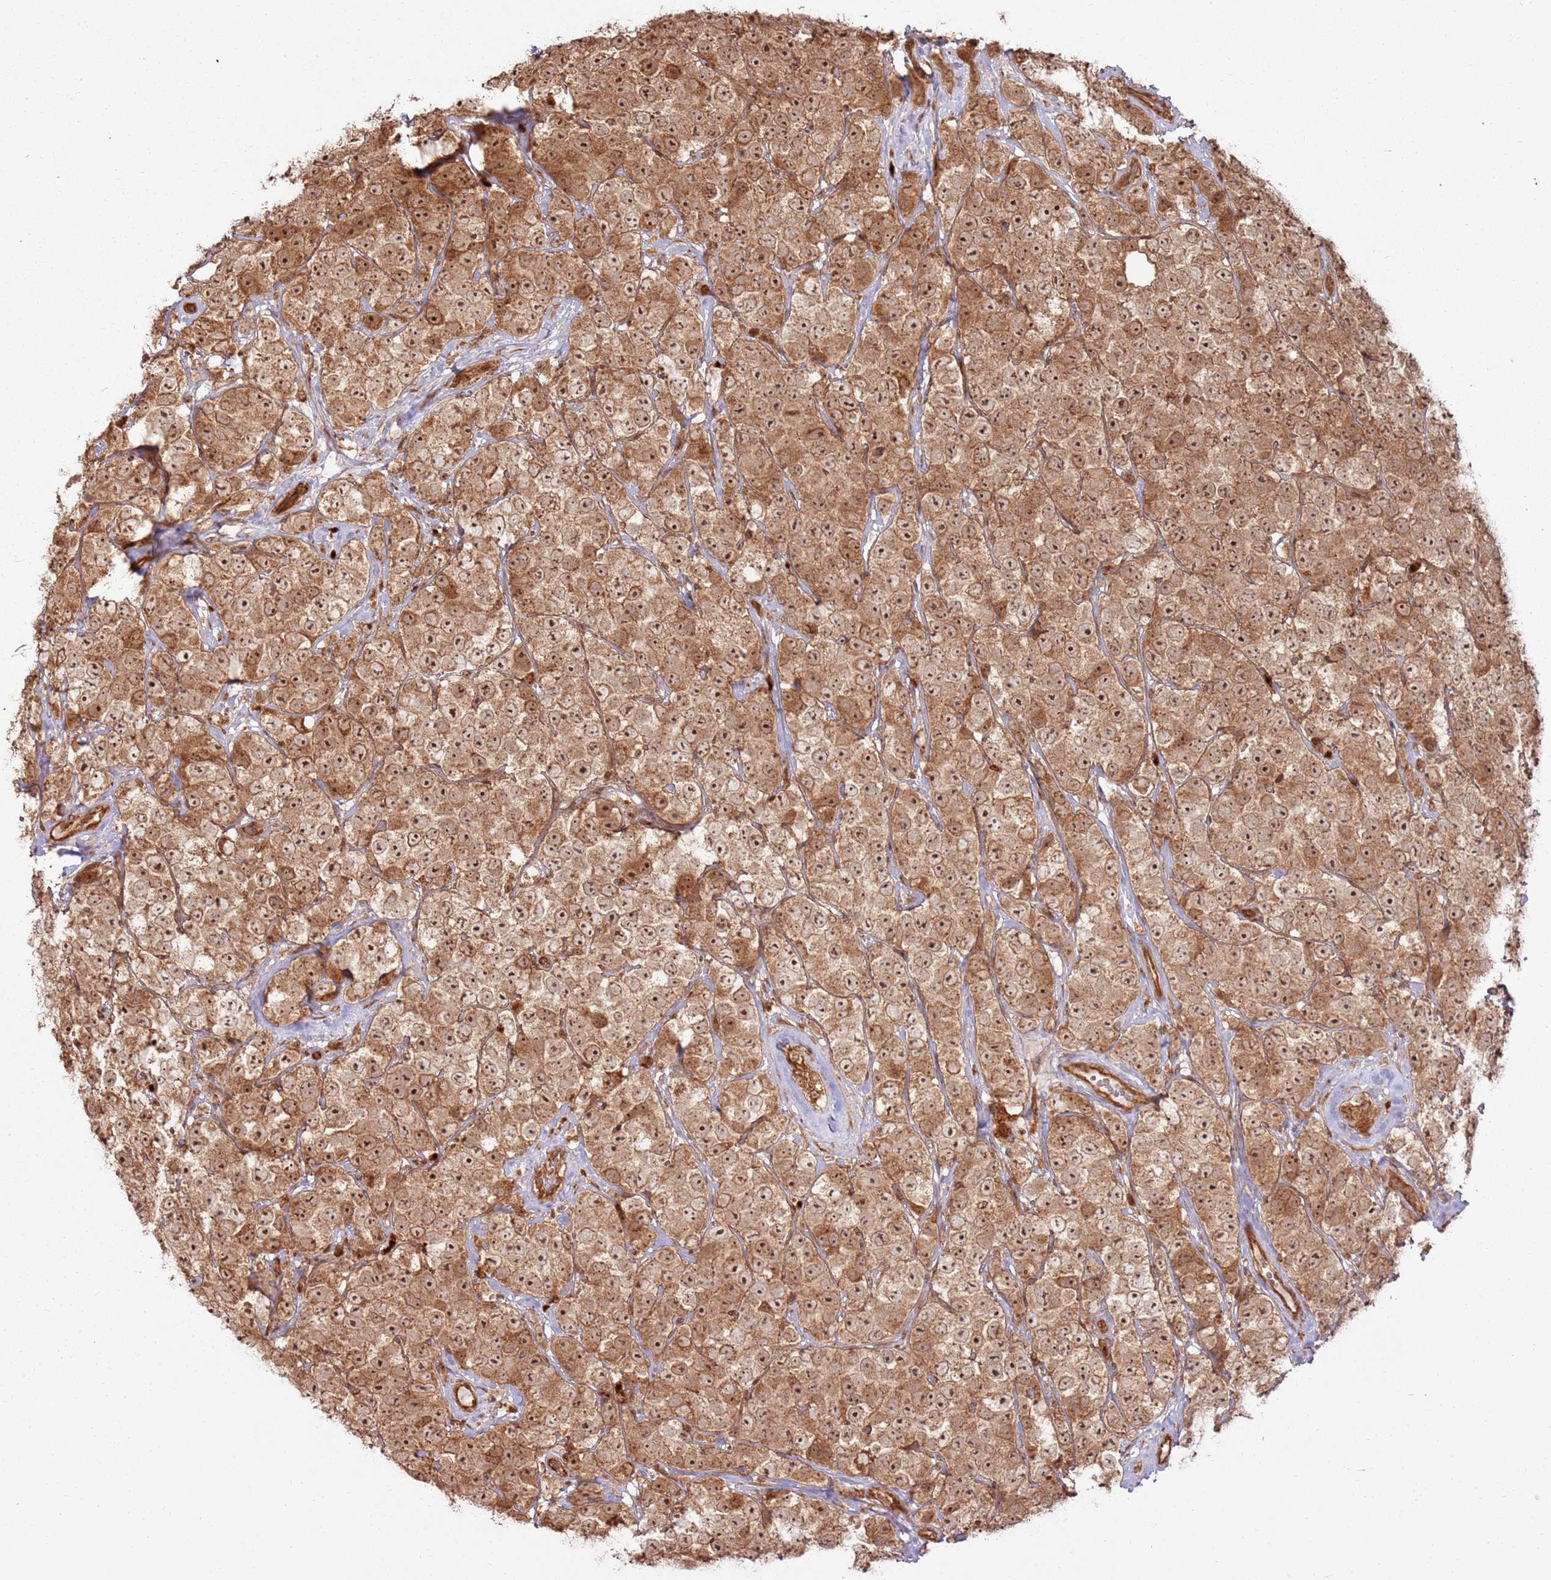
{"staining": {"intensity": "strong", "quantity": ">75%", "location": "cytoplasmic/membranous,nuclear"}, "tissue": "testis cancer", "cell_type": "Tumor cells", "image_type": "cancer", "snomed": [{"axis": "morphology", "description": "Seminoma, NOS"}, {"axis": "topography", "description": "Testis"}], "caption": "Protein staining reveals strong cytoplasmic/membranous and nuclear positivity in approximately >75% of tumor cells in testis cancer.", "gene": "TBC1D13", "patient": {"sex": "male", "age": 28}}